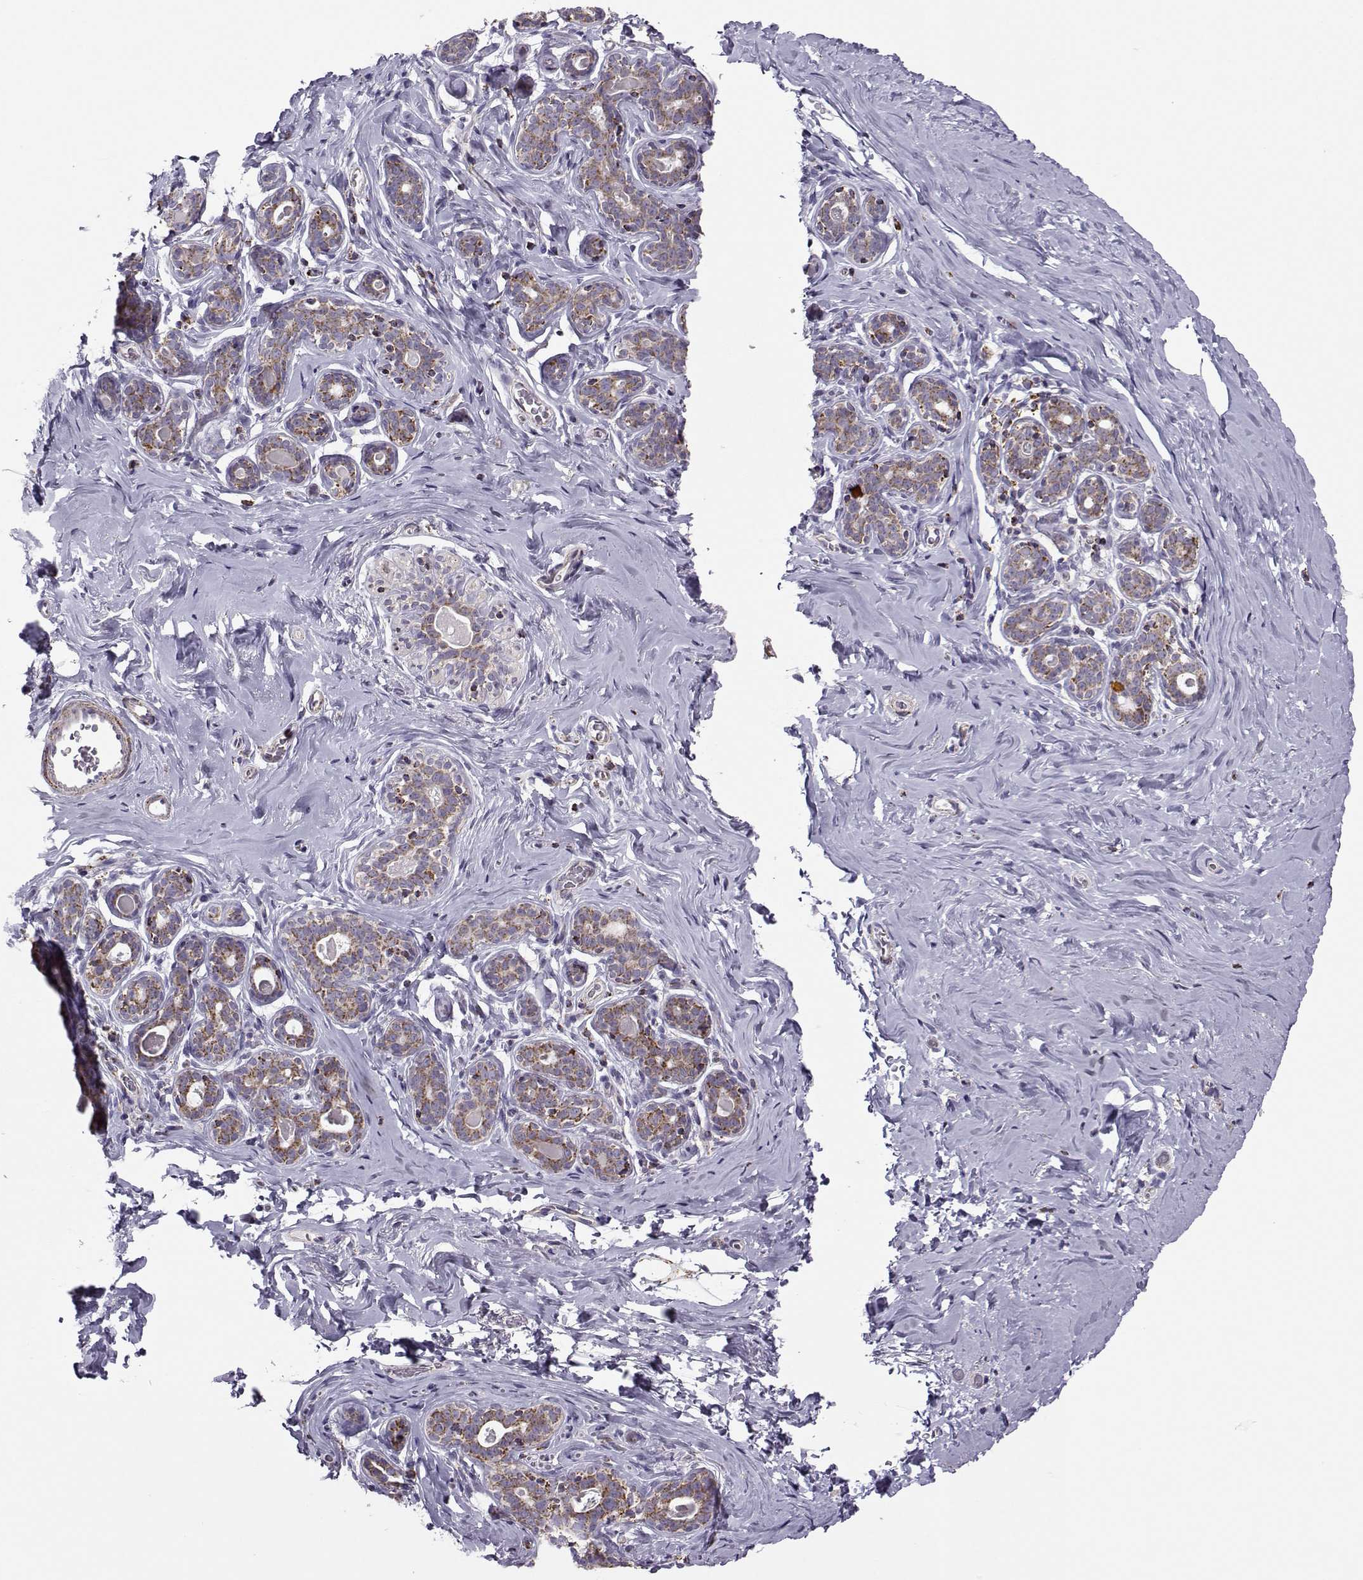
{"staining": {"intensity": "negative", "quantity": "none", "location": "none"}, "tissue": "breast", "cell_type": "Adipocytes", "image_type": "normal", "snomed": [{"axis": "morphology", "description": "Normal tissue, NOS"}, {"axis": "topography", "description": "Skin"}, {"axis": "topography", "description": "Breast"}], "caption": "Immunohistochemistry image of benign human breast stained for a protein (brown), which exhibits no expression in adipocytes. (DAB (3,3'-diaminobenzidine) immunohistochemistry (IHC), high magnification).", "gene": "NECAB3", "patient": {"sex": "female", "age": 43}}